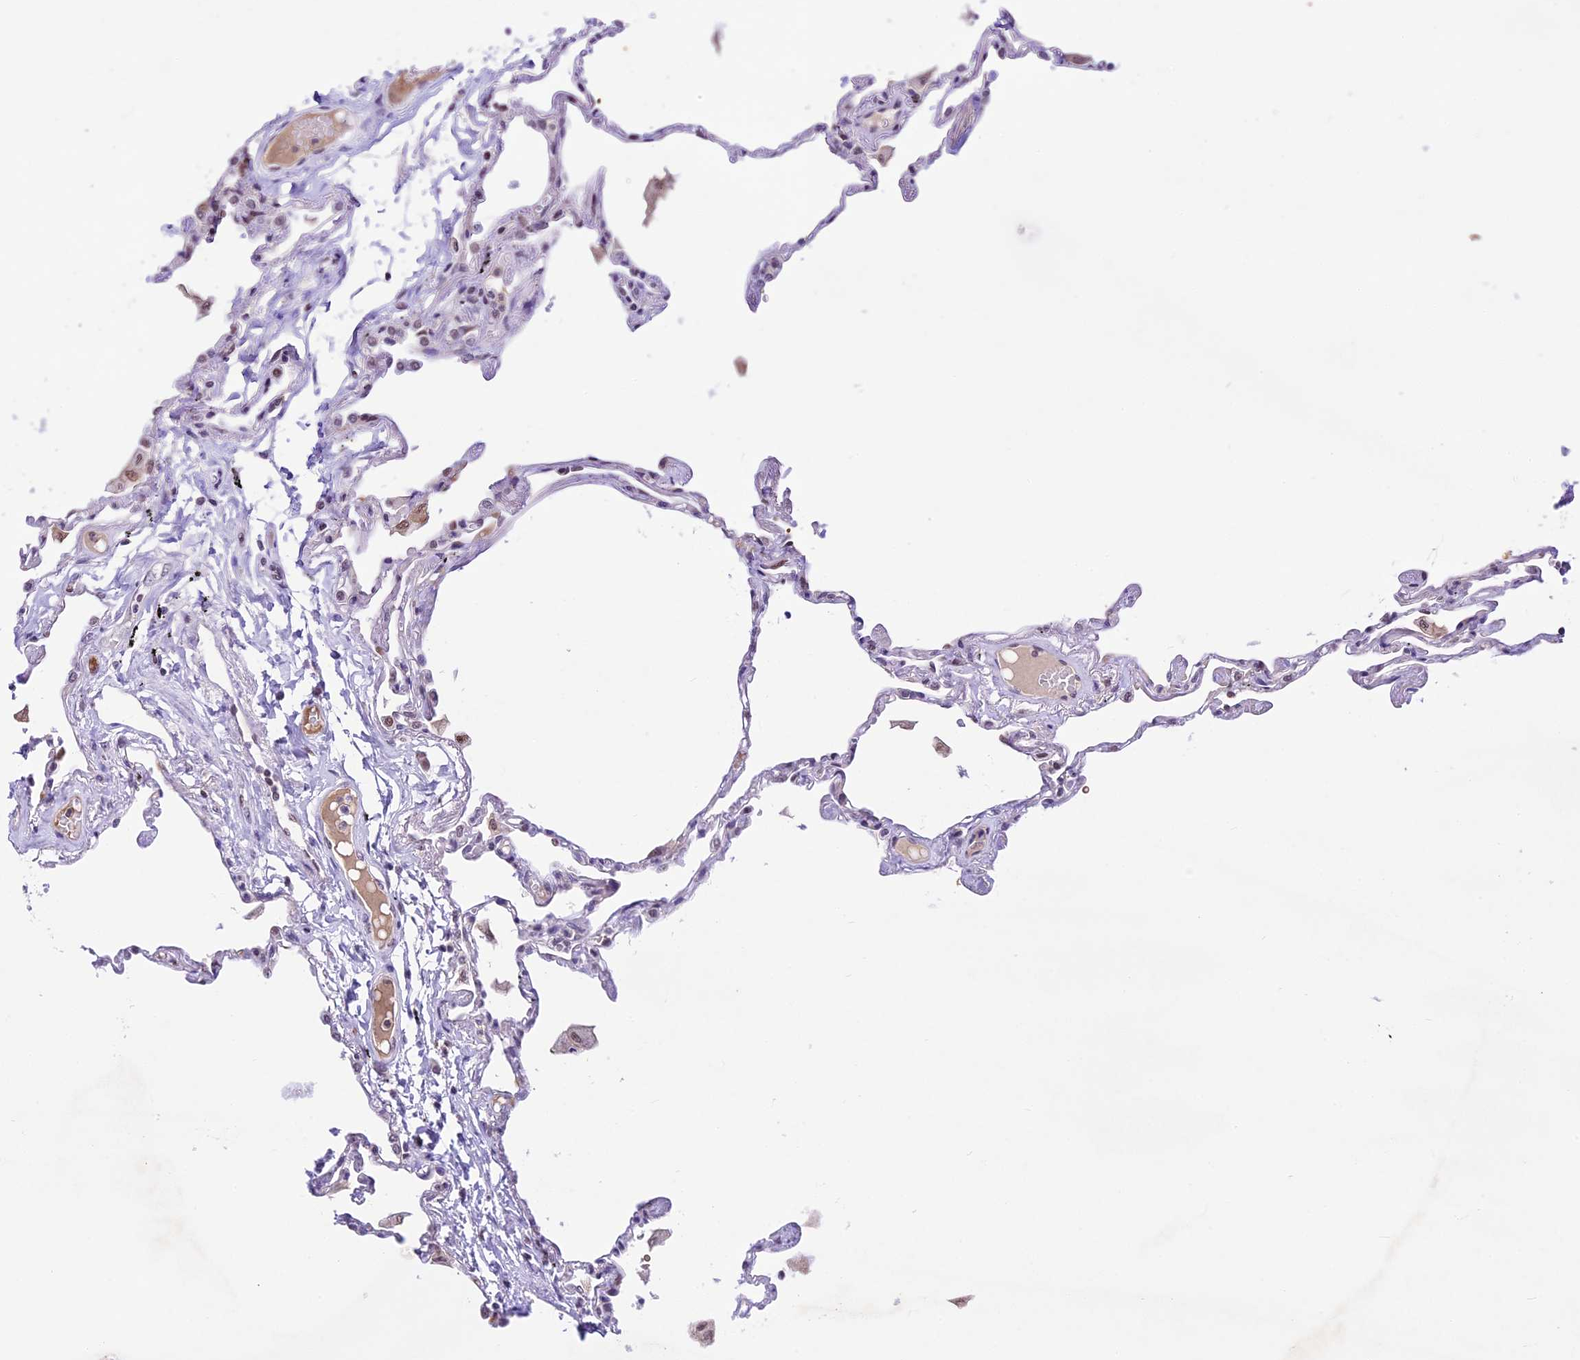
{"staining": {"intensity": "negative", "quantity": "none", "location": "none"}, "tissue": "lung", "cell_type": "Alveolar cells", "image_type": "normal", "snomed": [{"axis": "morphology", "description": "Normal tissue, NOS"}, {"axis": "topography", "description": "Lung"}], "caption": "This is an immunohistochemistry histopathology image of benign lung. There is no expression in alveolar cells.", "gene": "SHKBP1", "patient": {"sex": "female", "age": 67}}